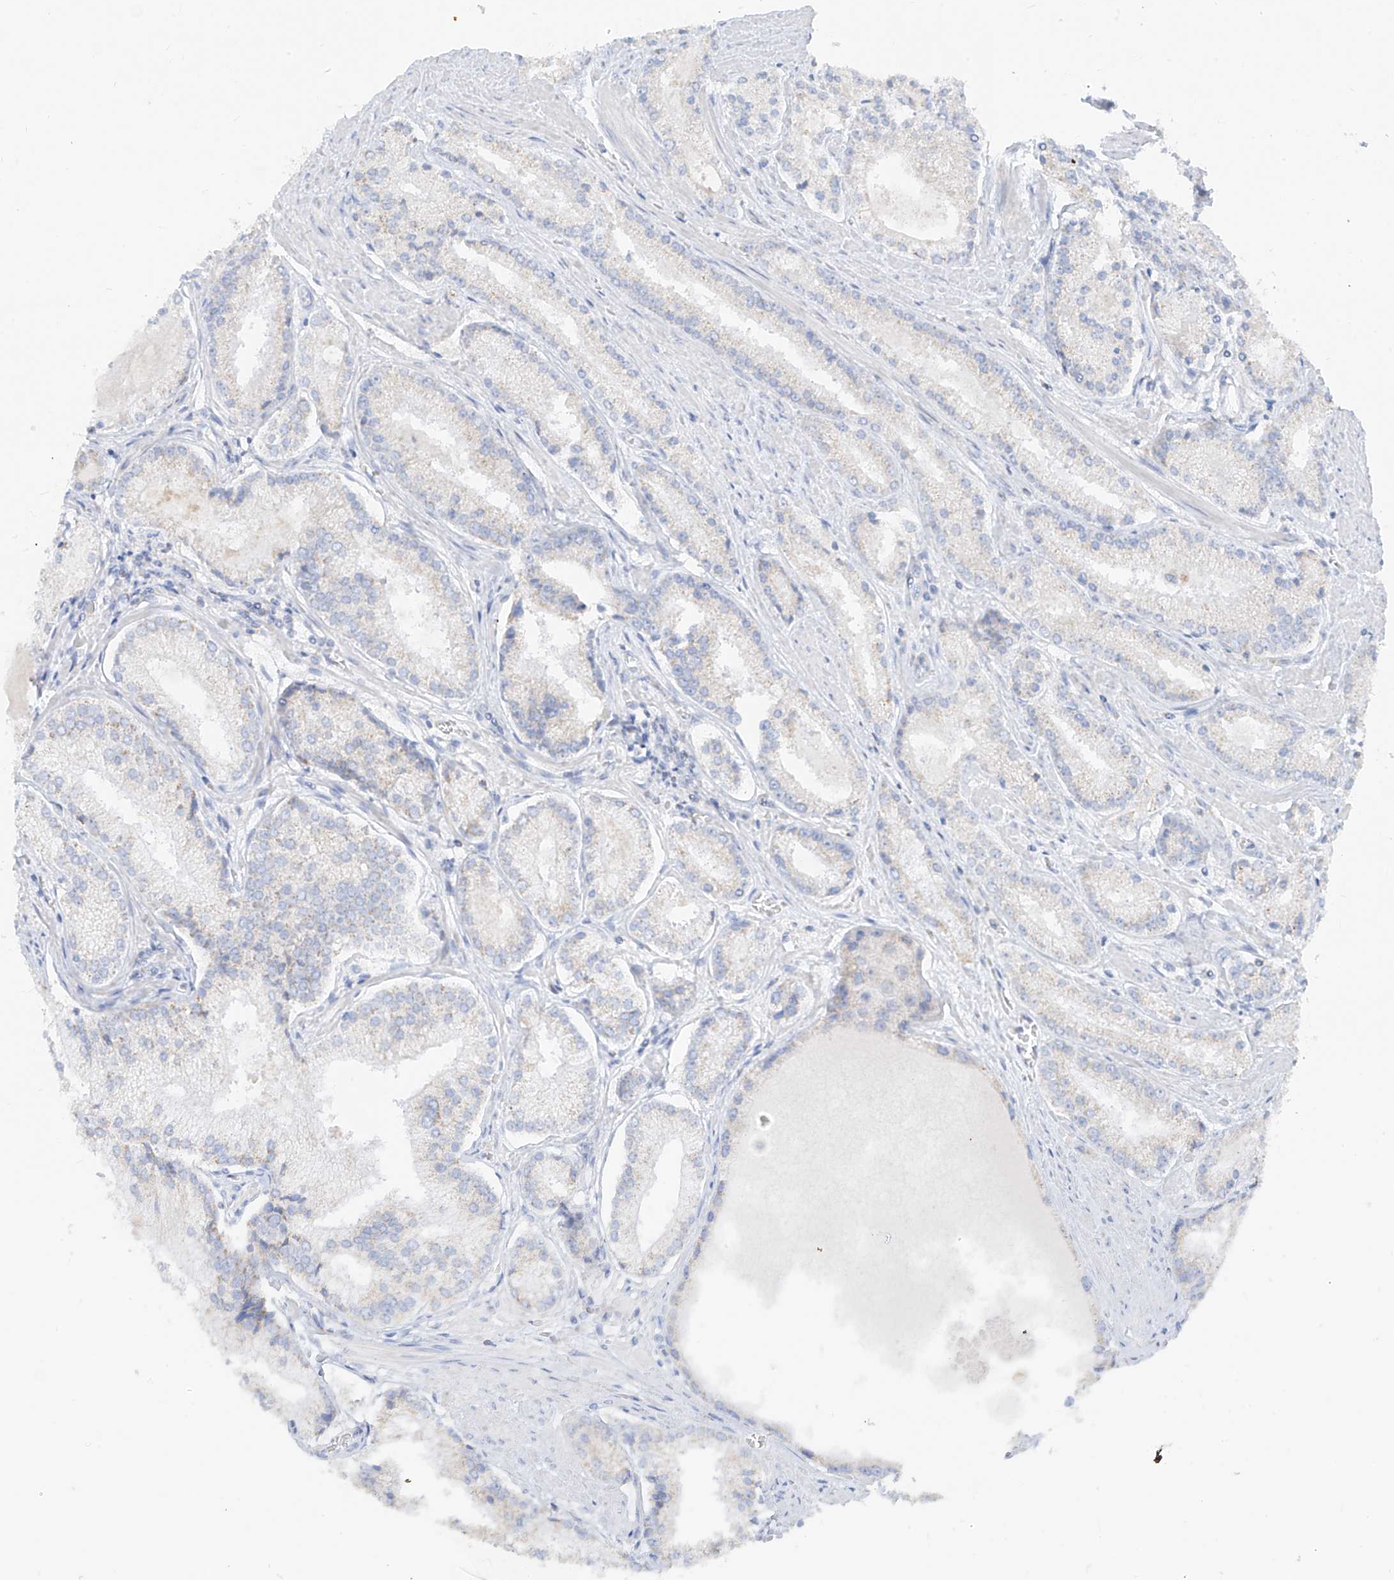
{"staining": {"intensity": "weak", "quantity": "<25%", "location": "cytoplasmic/membranous"}, "tissue": "prostate cancer", "cell_type": "Tumor cells", "image_type": "cancer", "snomed": [{"axis": "morphology", "description": "Adenocarcinoma, Low grade"}, {"axis": "topography", "description": "Prostate"}], "caption": "Immunohistochemistry of low-grade adenocarcinoma (prostate) demonstrates no positivity in tumor cells. (Immunohistochemistry, brightfield microscopy, high magnification).", "gene": "ETHE1", "patient": {"sex": "male", "age": 54}}